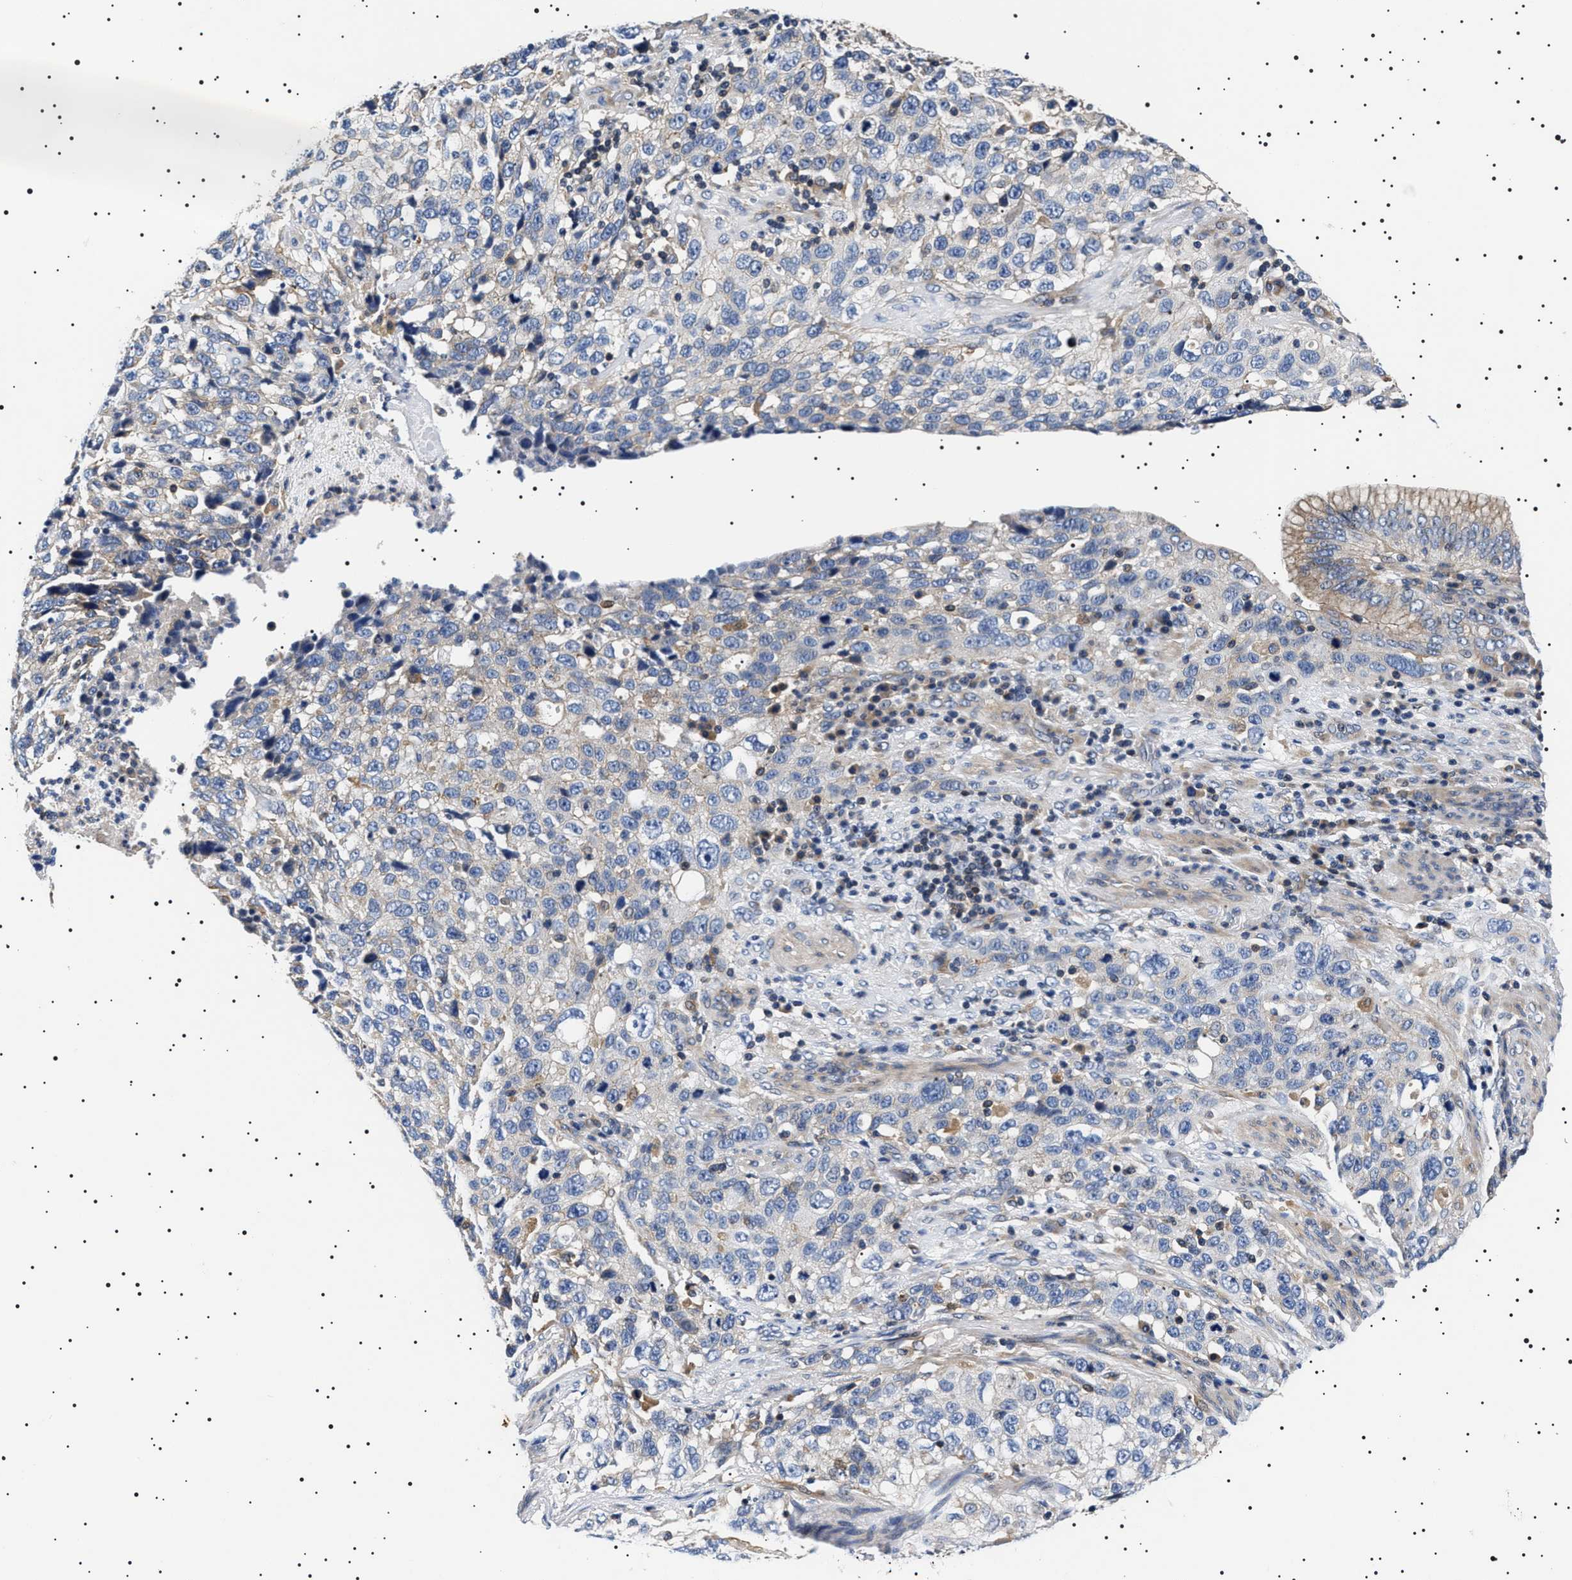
{"staining": {"intensity": "negative", "quantity": "none", "location": "none"}, "tissue": "stomach cancer", "cell_type": "Tumor cells", "image_type": "cancer", "snomed": [{"axis": "morphology", "description": "Normal tissue, NOS"}, {"axis": "morphology", "description": "Adenocarcinoma, NOS"}, {"axis": "topography", "description": "Stomach"}], "caption": "The image displays no significant positivity in tumor cells of stomach cancer (adenocarcinoma). The staining is performed using DAB (3,3'-diaminobenzidine) brown chromogen with nuclei counter-stained in using hematoxylin.", "gene": "SLC4A7", "patient": {"sex": "male", "age": 48}}